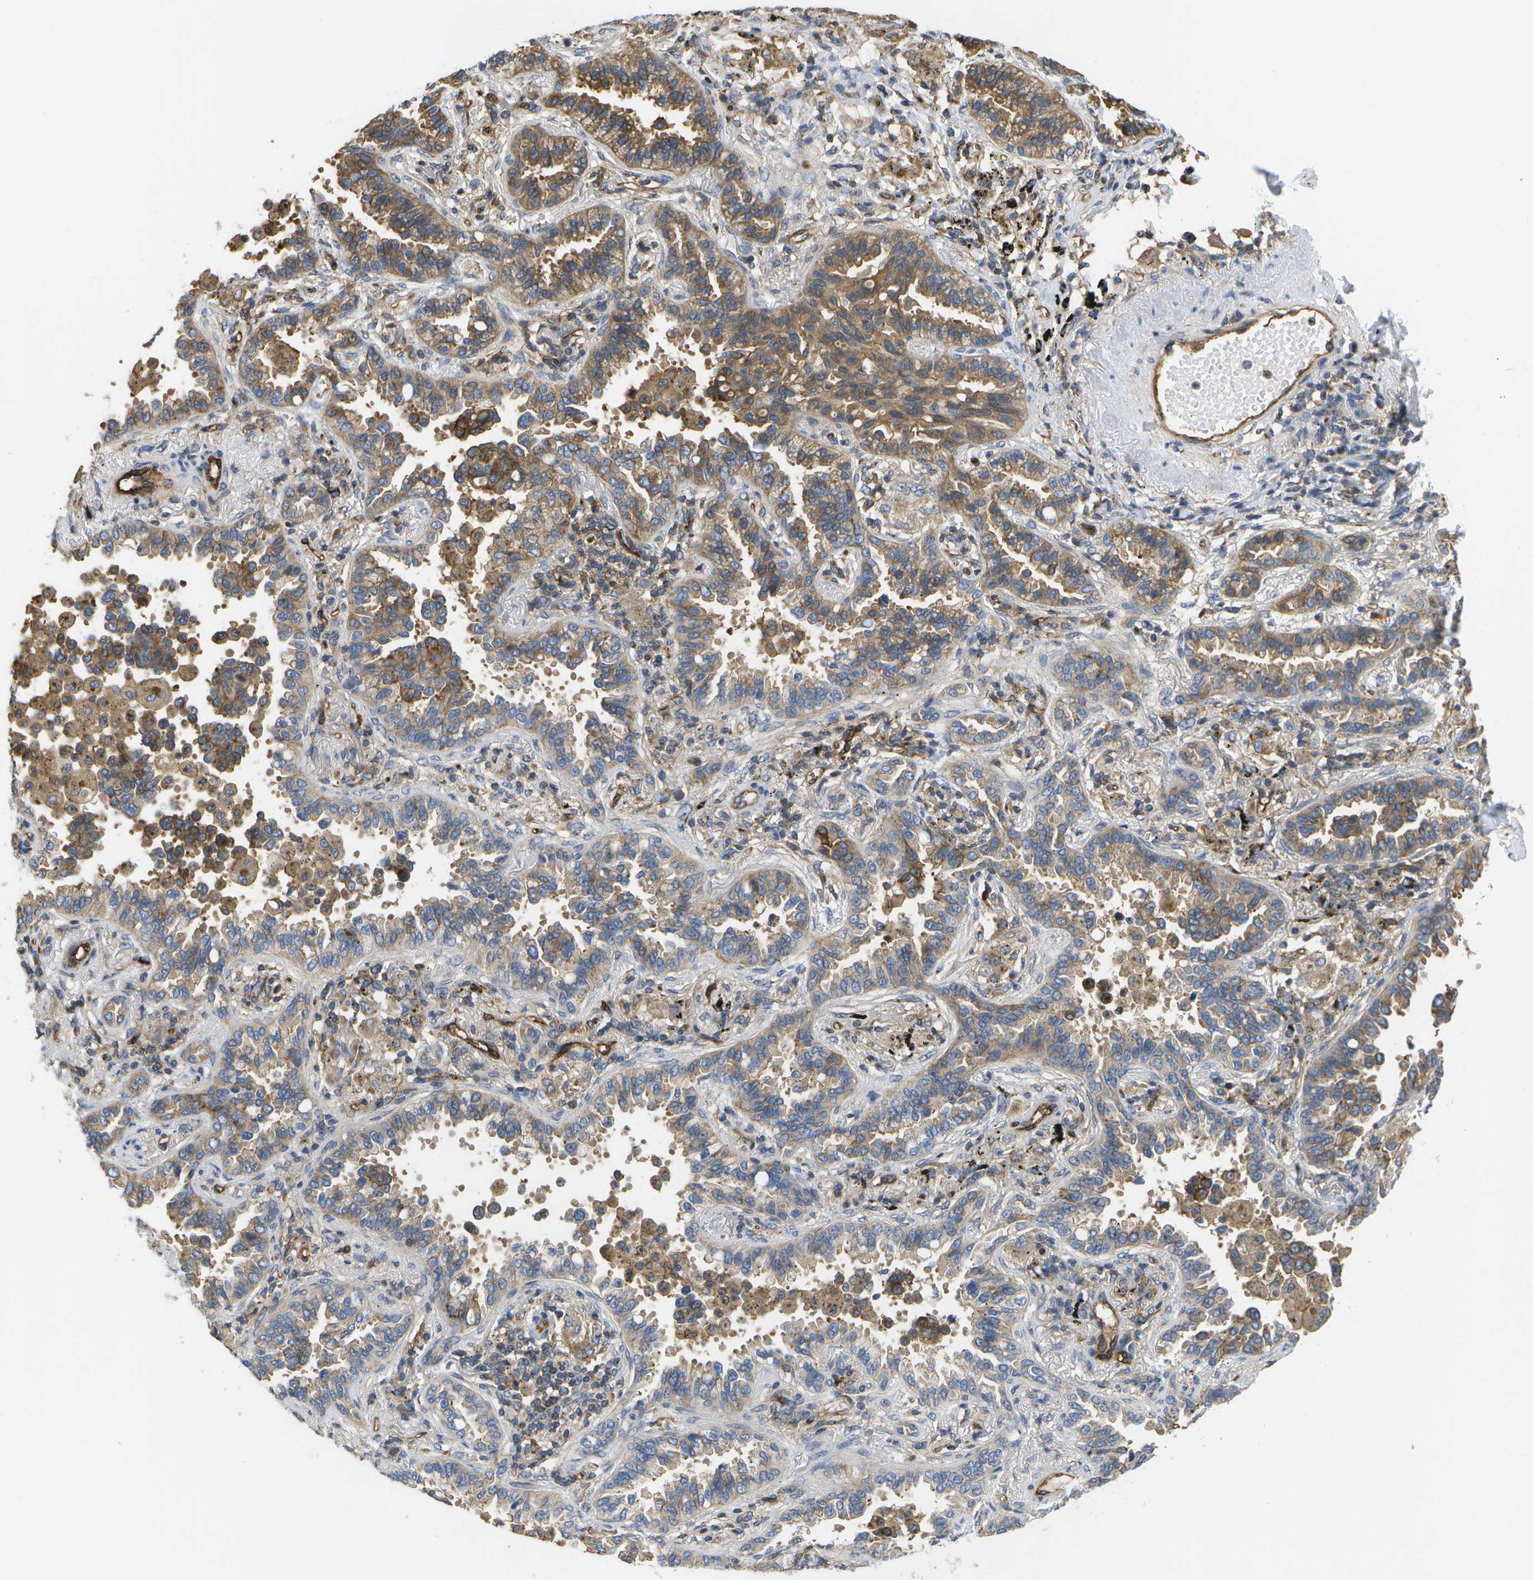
{"staining": {"intensity": "moderate", "quantity": ">75%", "location": "cytoplasmic/membranous"}, "tissue": "lung cancer", "cell_type": "Tumor cells", "image_type": "cancer", "snomed": [{"axis": "morphology", "description": "Normal tissue, NOS"}, {"axis": "morphology", "description": "Adenocarcinoma, NOS"}, {"axis": "topography", "description": "Lung"}], "caption": "This is a micrograph of immunohistochemistry staining of adenocarcinoma (lung), which shows moderate staining in the cytoplasmic/membranous of tumor cells.", "gene": "BST2", "patient": {"sex": "male", "age": 59}}